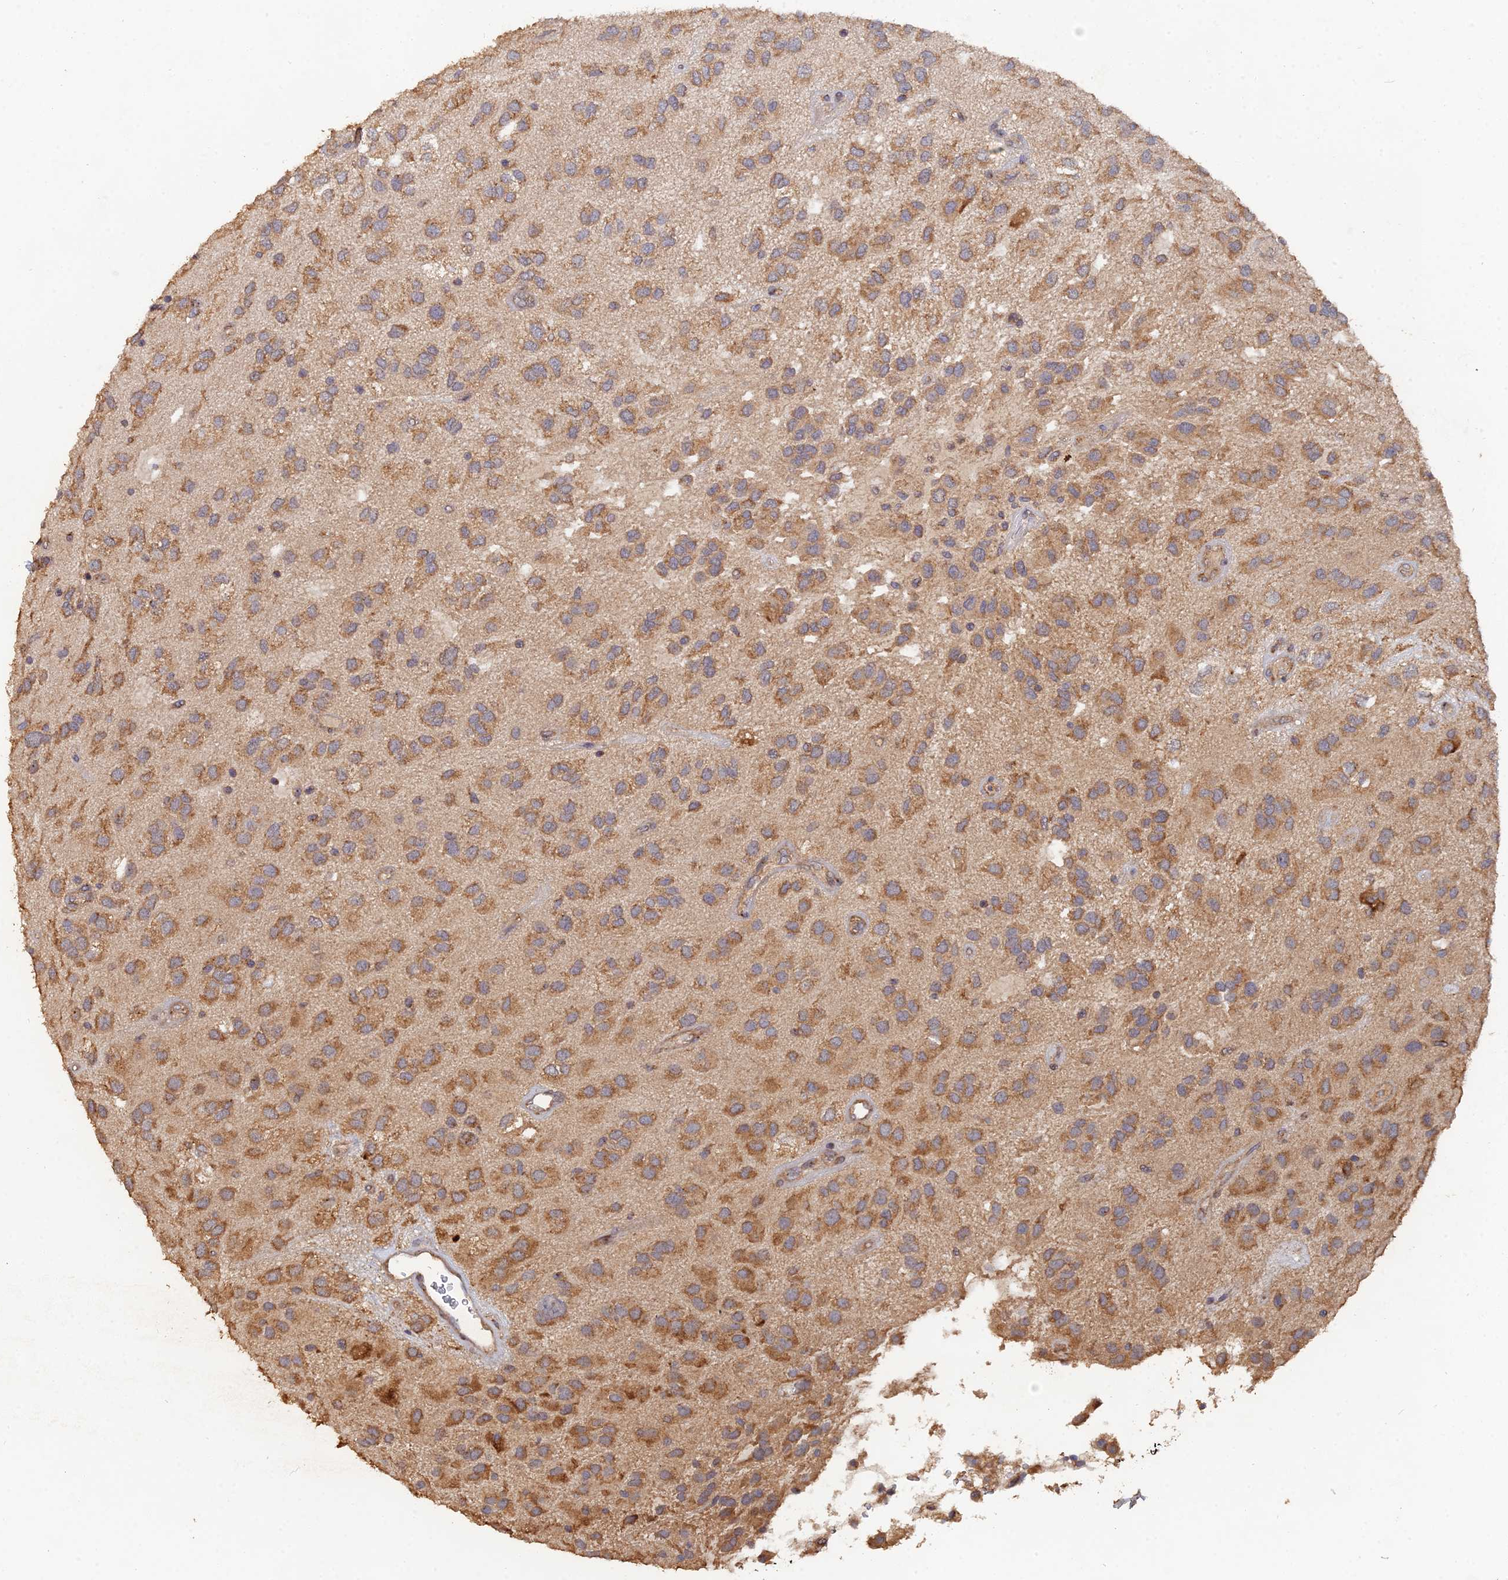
{"staining": {"intensity": "moderate", "quantity": ">75%", "location": "cytoplasmic/membranous"}, "tissue": "glioma", "cell_type": "Tumor cells", "image_type": "cancer", "snomed": [{"axis": "morphology", "description": "Glioma, malignant, Low grade"}, {"axis": "topography", "description": "Brain"}], "caption": "Human glioma stained for a protein (brown) exhibits moderate cytoplasmic/membranous positive staining in approximately >75% of tumor cells.", "gene": "SPANXN4", "patient": {"sex": "male", "age": 66}}